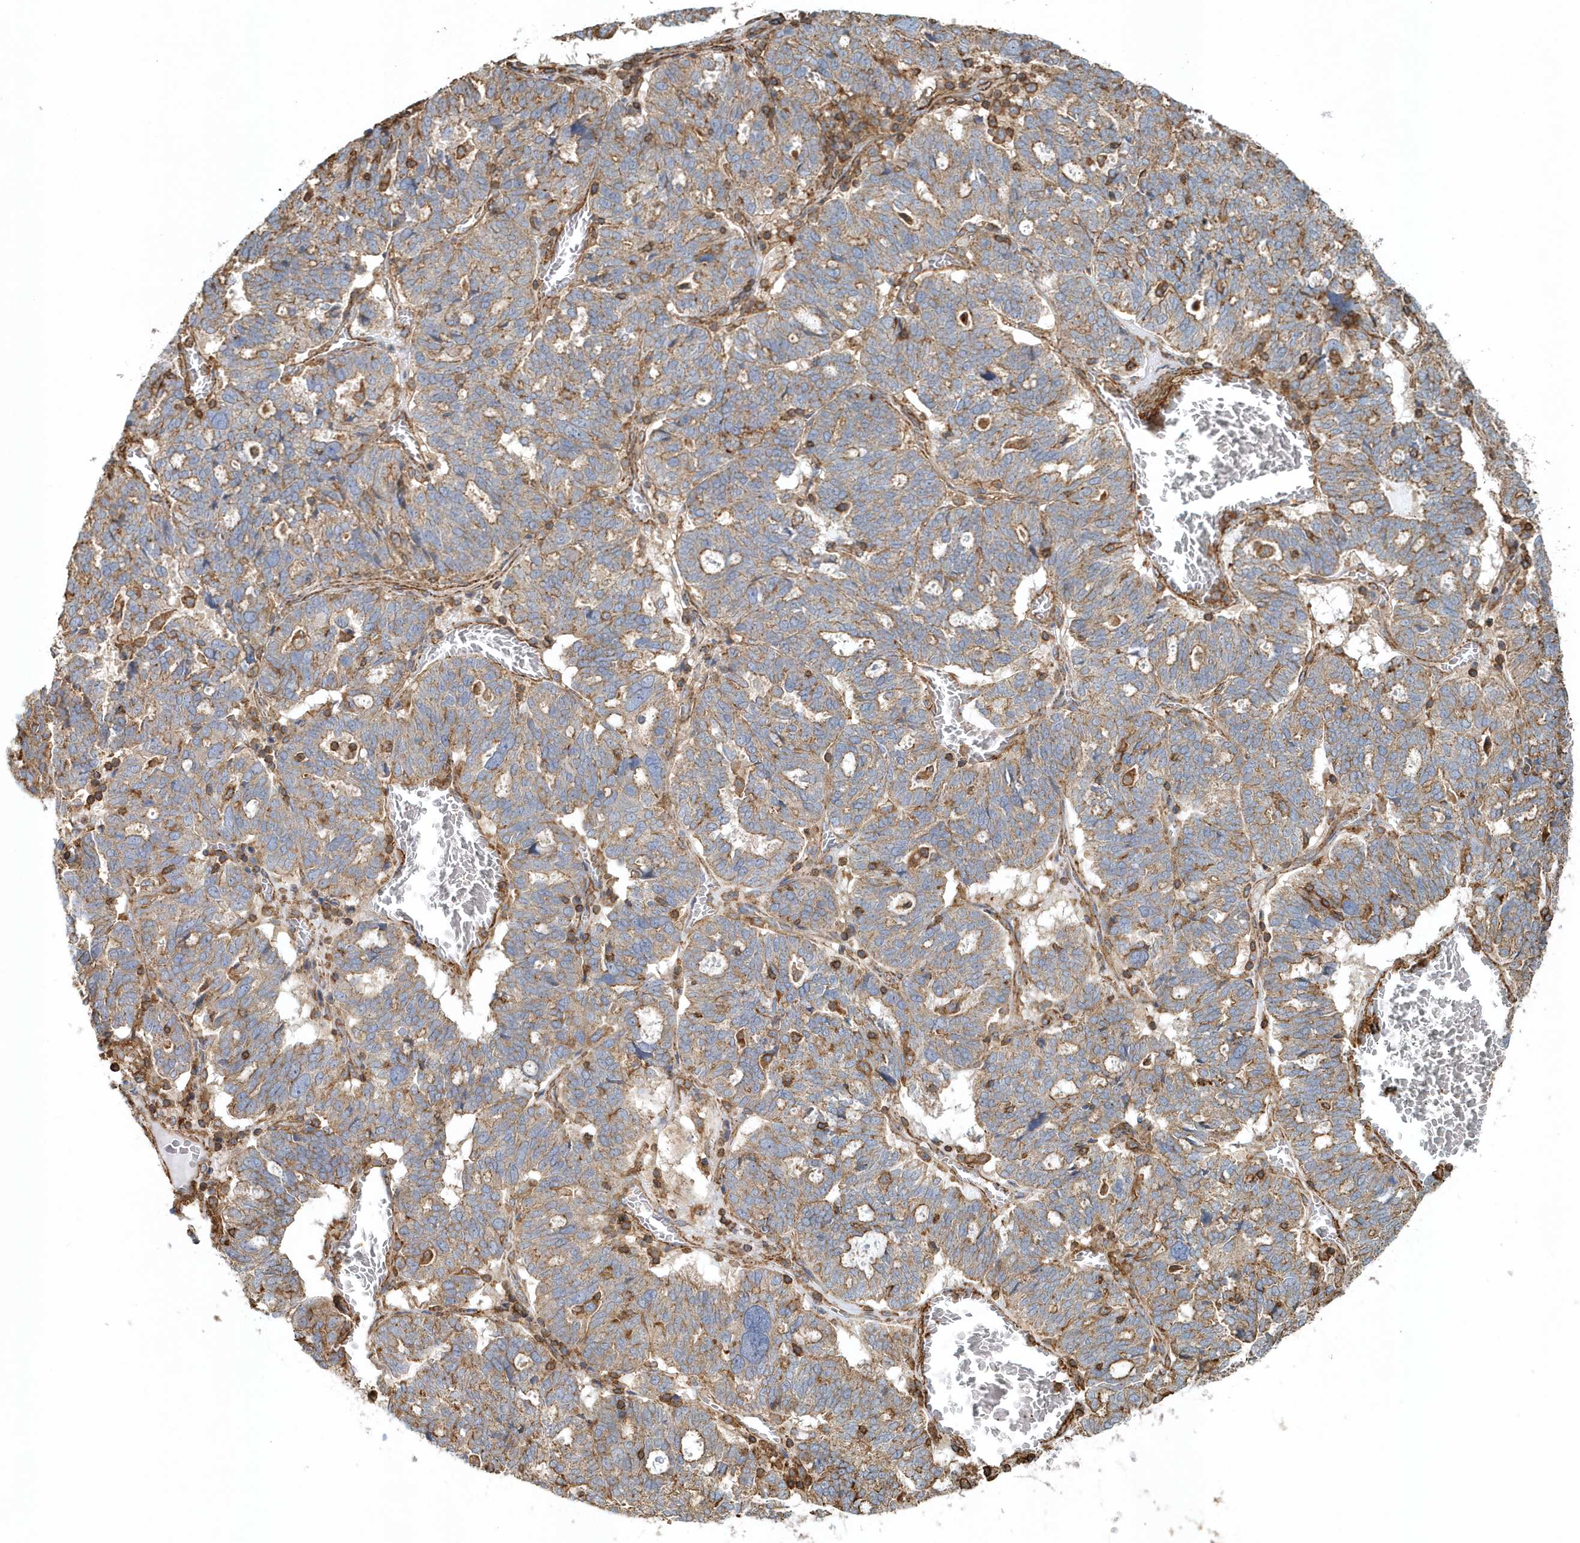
{"staining": {"intensity": "moderate", "quantity": ">75%", "location": "cytoplasmic/membranous"}, "tissue": "ovarian cancer", "cell_type": "Tumor cells", "image_type": "cancer", "snomed": [{"axis": "morphology", "description": "Cystadenocarcinoma, serous, NOS"}, {"axis": "topography", "description": "Ovary"}], "caption": "The immunohistochemical stain labels moderate cytoplasmic/membranous positivity in tumor cells of ovarian serous cystadenocarcinoma tissue.", "gene": "MMUT", "patient": {"sex": "female", "age": 59}}